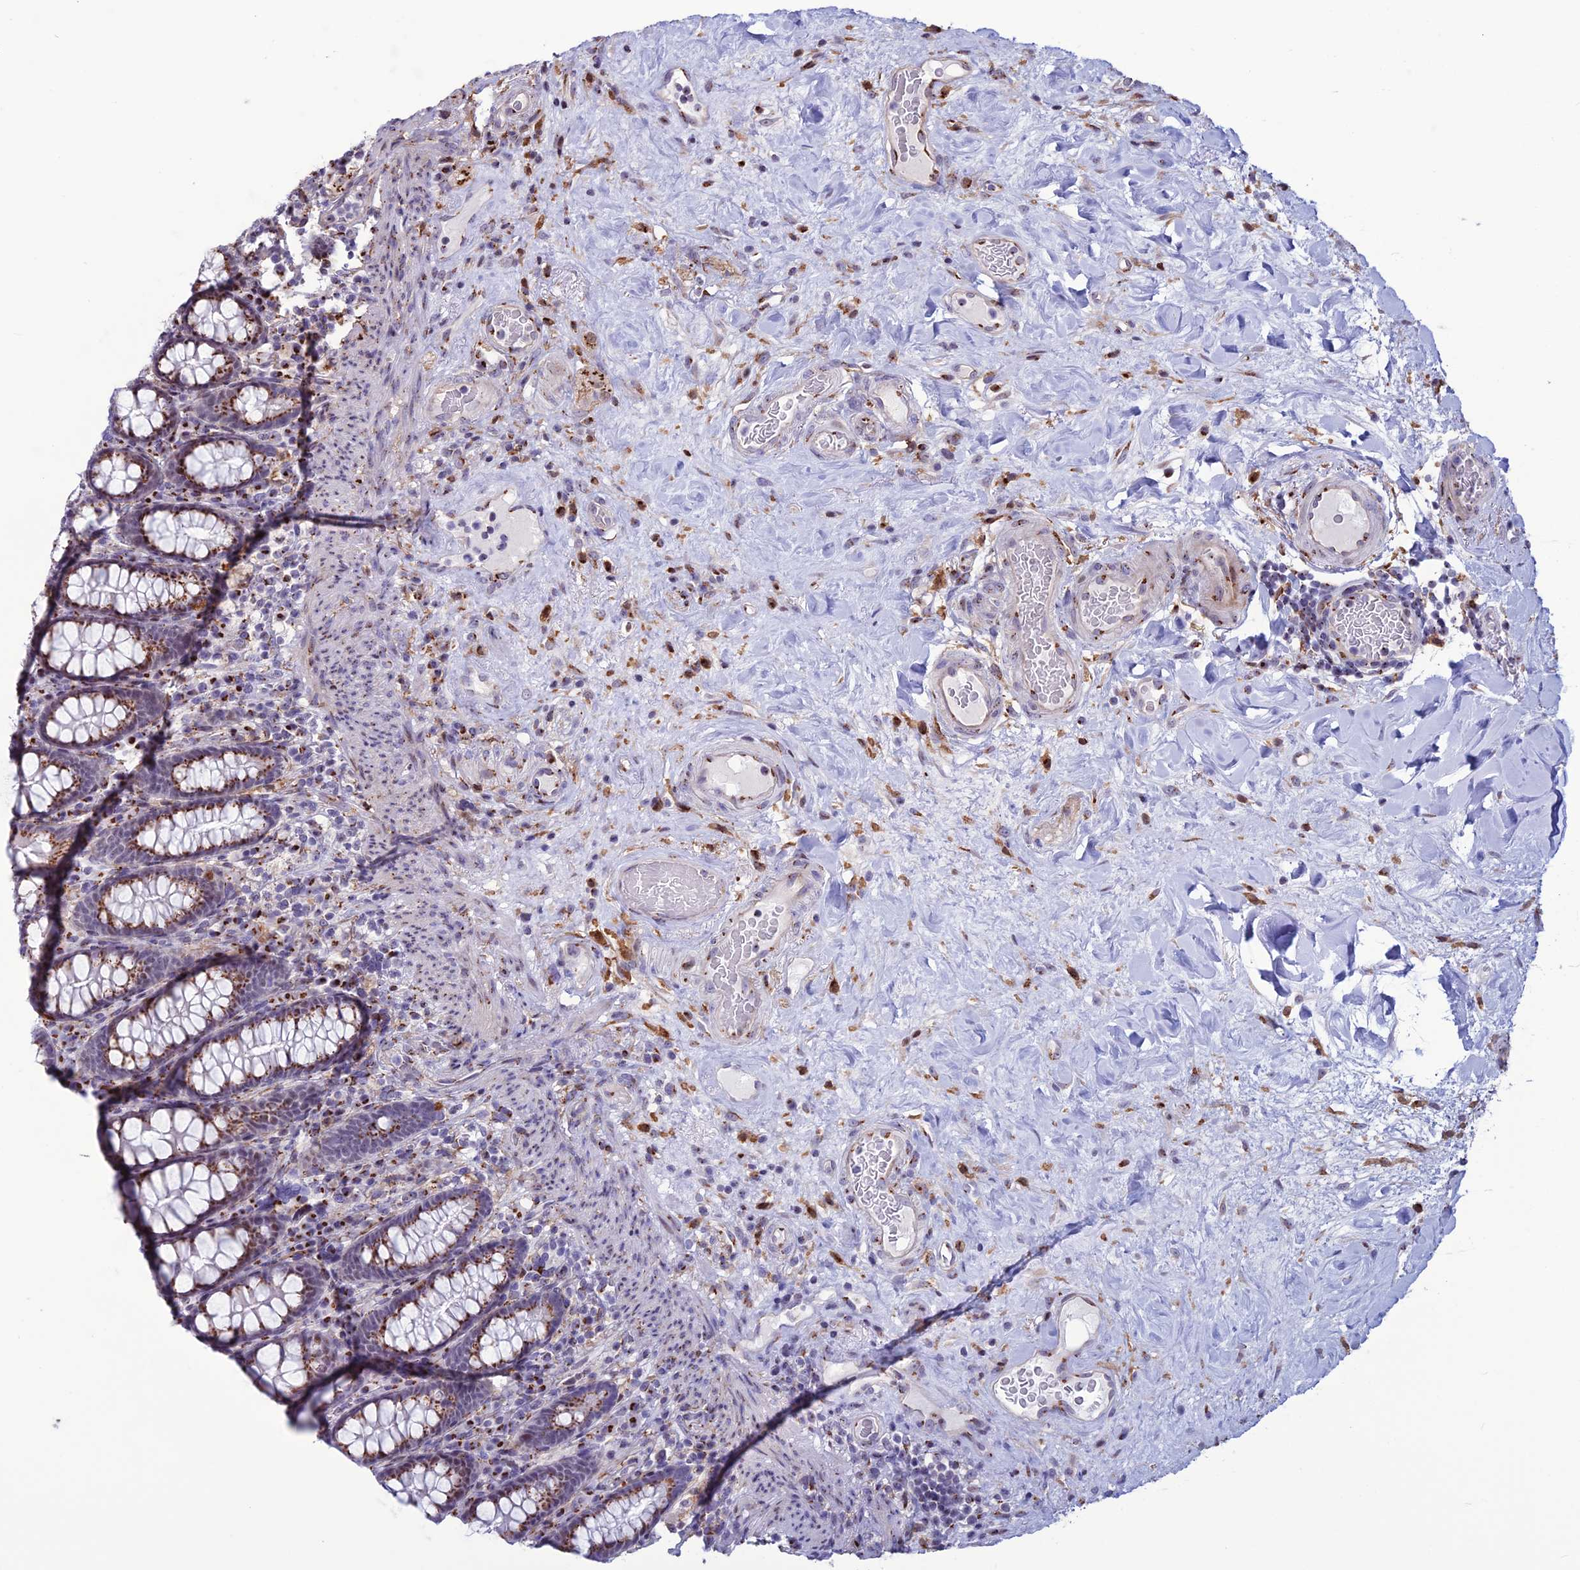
{"staining": {"intensity": "weak", "quantity": "25%-75%", "location": "cytoplasmic/membranous"}, "tissue": "colon", "cell_type": "Endothelial cells", "image_type": "normal", "snomed": [{"axis": "morphology", "description": "Normal tissue, NOS"}, {"axis": "topography", "description": "Colon"}], "caption": "Colon stained for a protein (brown) shows weak cytoplasmic/membranous positive staining in approximately 25%-75% of endothelial cells.", "gene": "PLEKHA4", "patient": {"sex": "female", "age": 79}}